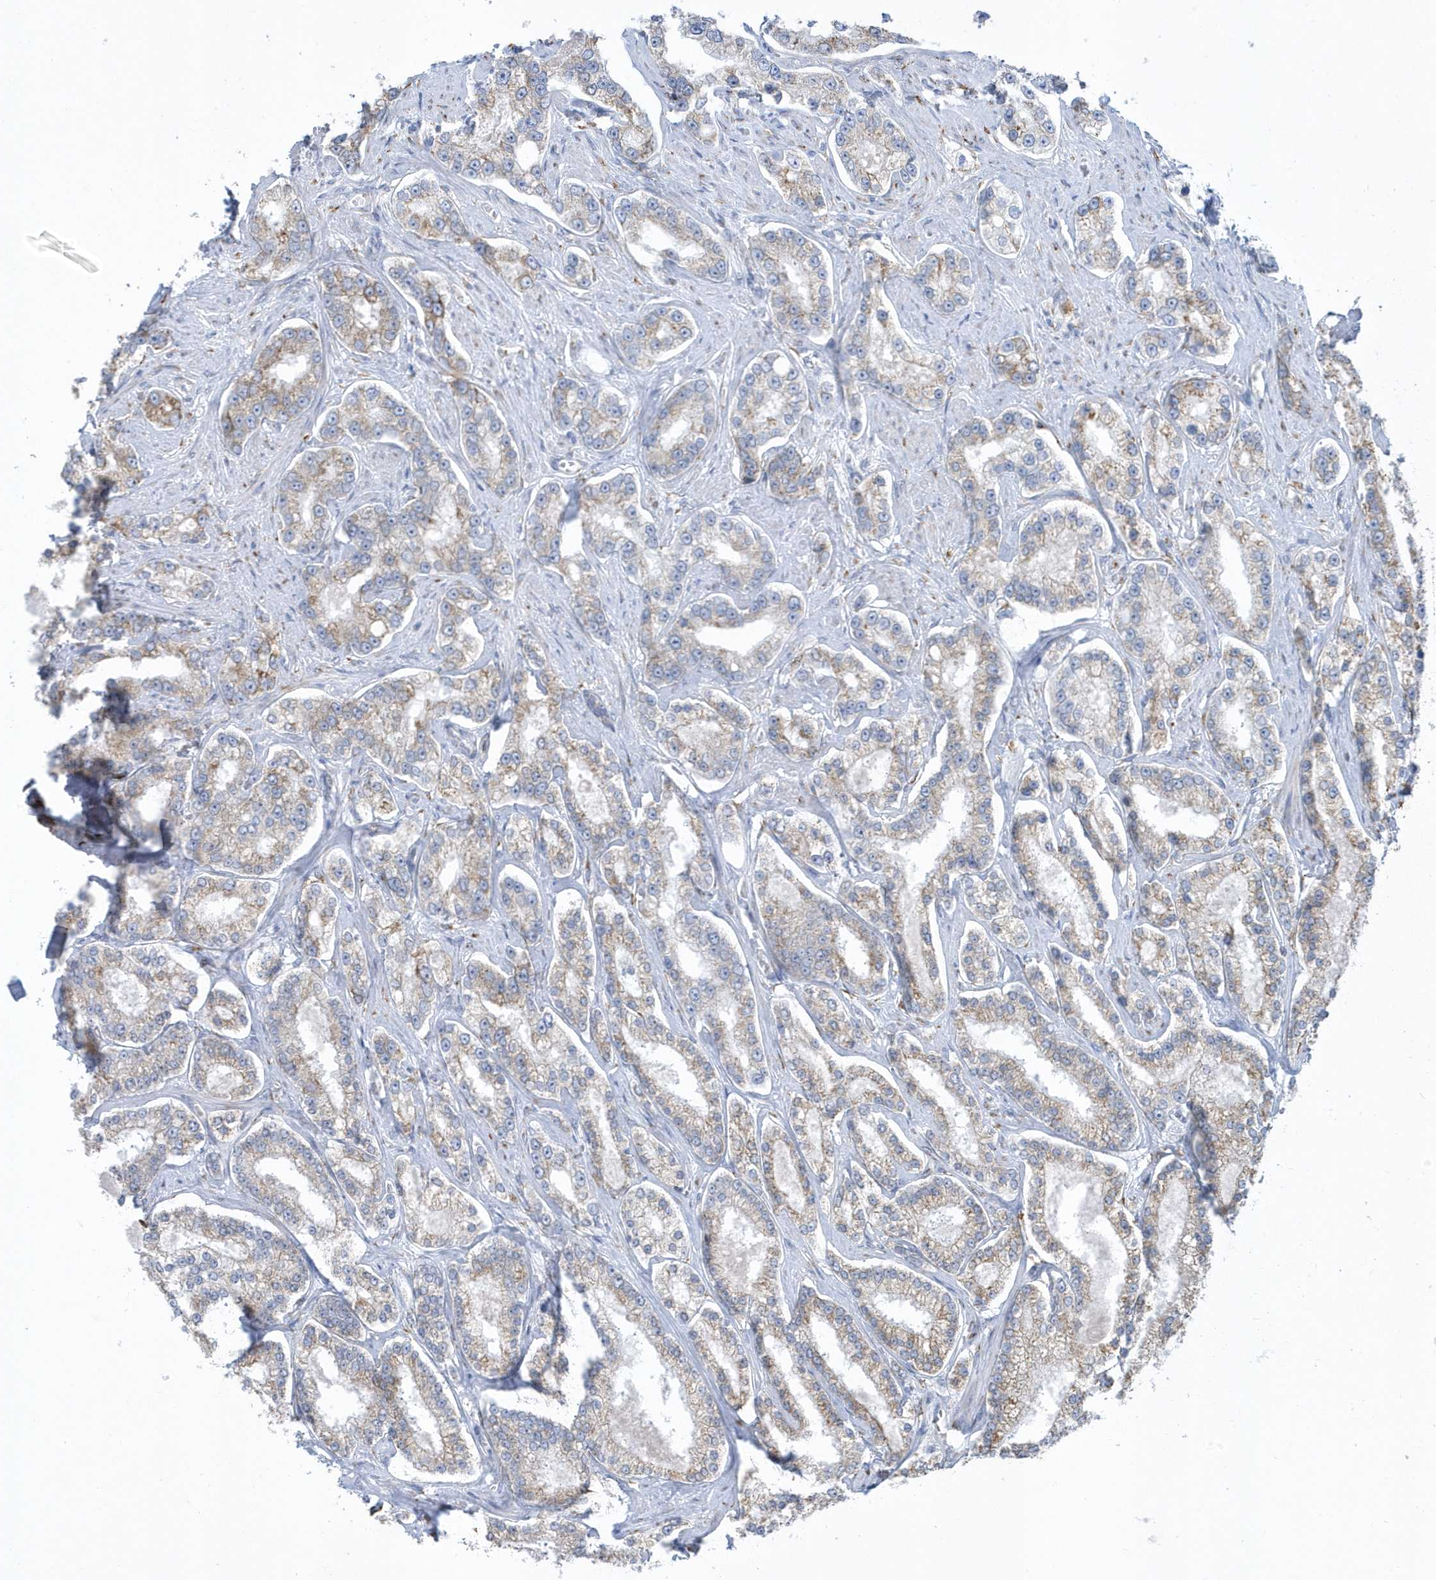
{"staining": {"intensity": "moderate", "quantity": "25%-75%", "location": "cytoplasmic/membranous"}, "tissue": "prostate cancer", "cell_type": "Tumor cells", "image_type": "cancer", "snomed": [{"axis": "morphology", "description": "Normal tissue, NOS"}, {"axis": "morphology", "description": "Adenocarcinoma, High grade"}, {"axis": "topography", "description": "Prostate"}], "caption": "An image of prostate high-grade adenocarcinoma stained for a protein shows moderate cytoplasmic/membranous brown staining in tumor cells.", "gene": "DCAF1", "patient": {"sex": "male", "age": 83}}